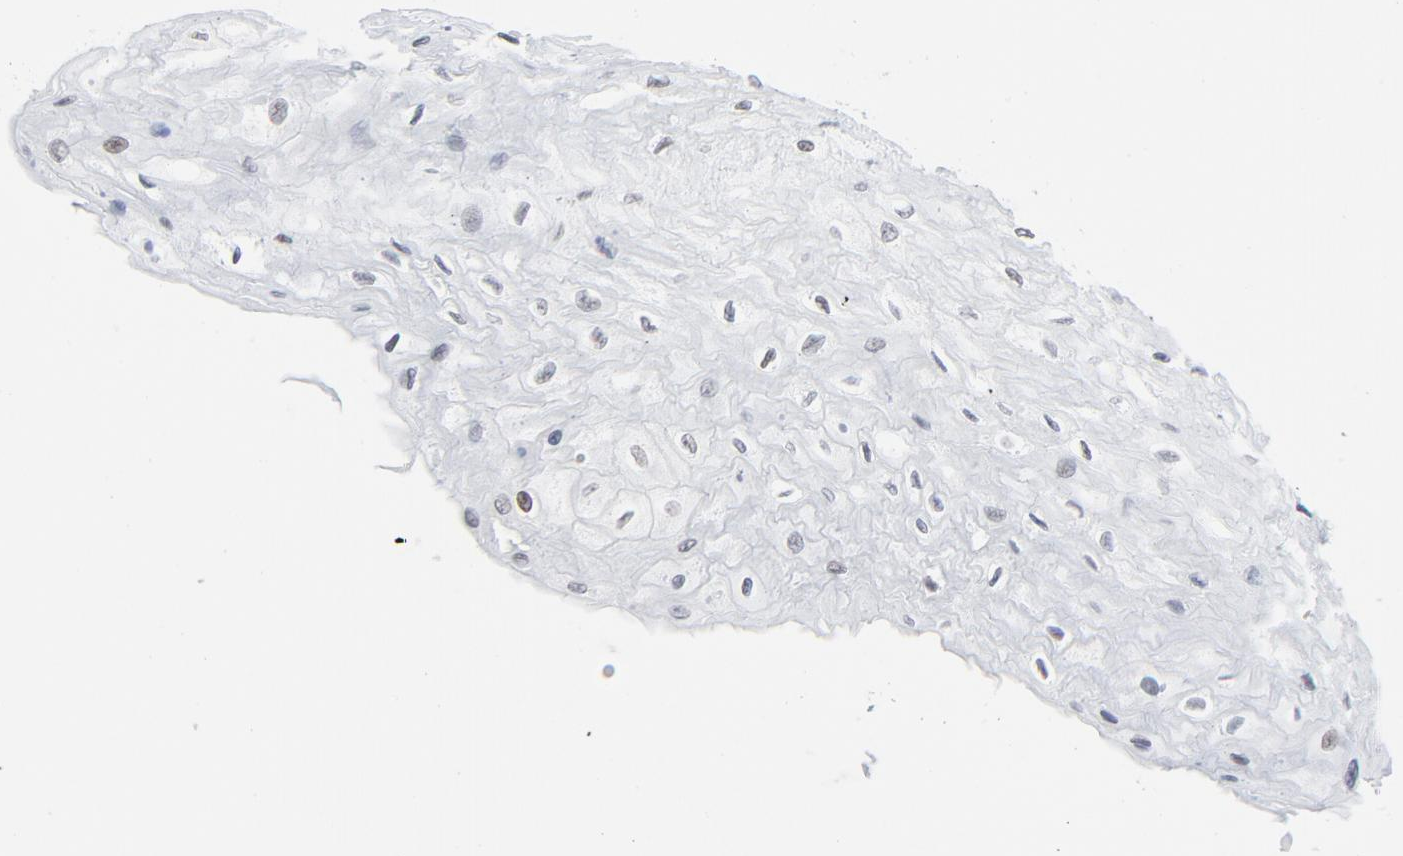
{"staining": {"intensity": "strong", "quantity": ">75%", "location": "nuclear"}, "tissue": "esophagus", "cell_type": "Squamous epithelial cells", "image_type": "normal", "snomed": [{"axis": "morphology", "description": "Normal tissue, NOS"}, {"axis": "topography", "description": "Esophagus"}], "caption": "IHC (DAB) staining of normal esophagus displays strong nuclear protein positivity in about >75% of squamous epithelial cells.", "gene": "HSF1", "patient": {"sex": "female", "age": 72}}